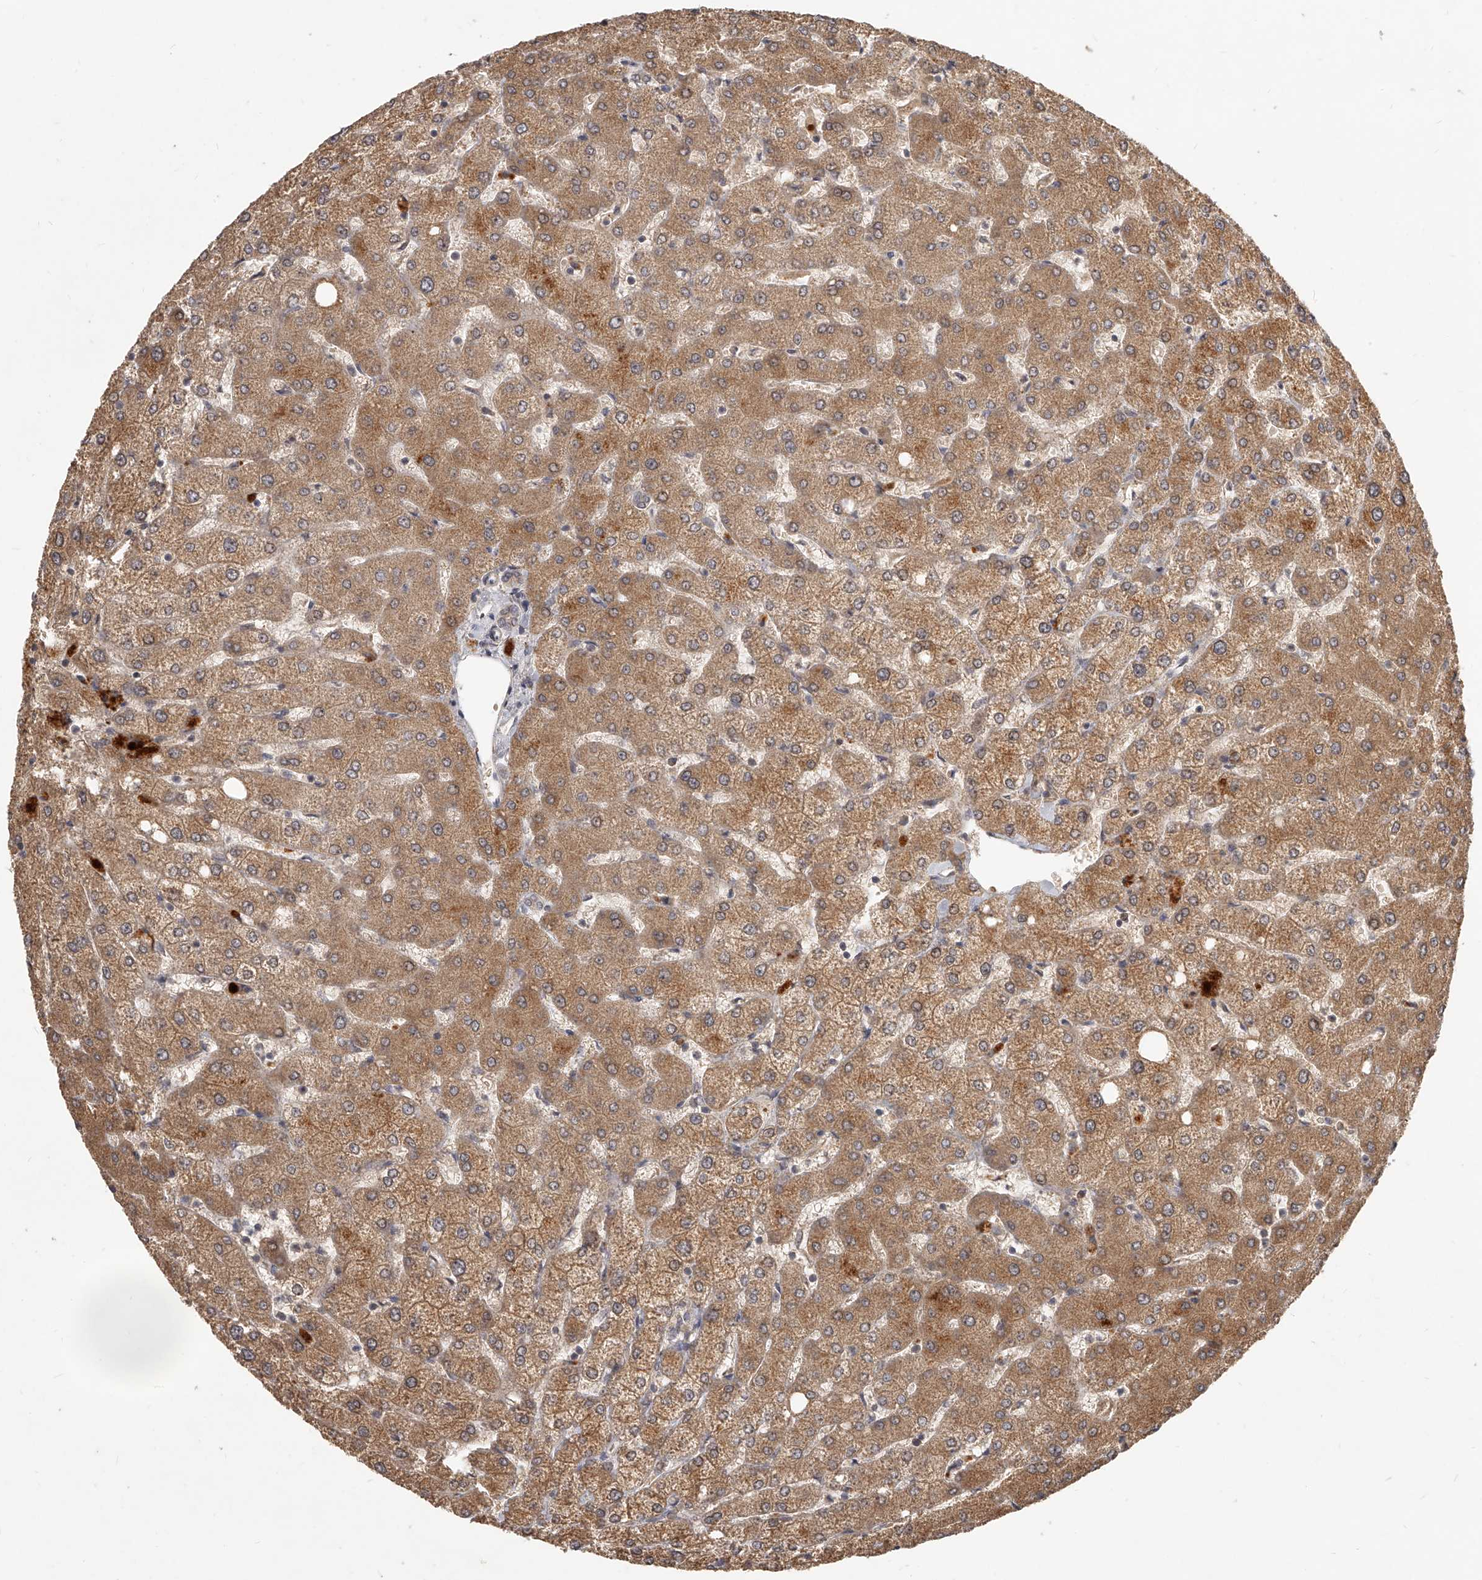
{"staining": {"intensity": "weak", "quantity": "<25%", "location": "cytoplasmic/membranous"}, "tissue": "liver", "cell_type": "Cholangiocytes", "image_type": "normal", "snomed": [{"axis": "morphology", "description": "Normal tissue, NOS"}, {"axis": "topography", "description": "Liver"}], "caption": "DAB immunohistochemical staining of unremarkable human liver demonstrates no significant positivity in cholangiocytes. (Stains: DAB (3,3'-diaminobenzidine) immunohistochemistry with hematoxylin counter stain, Microscopy: brightfield microscopy at high magnification).", "gene": "SLC37A1", "patient": {"sex": "female", "age": 54}}